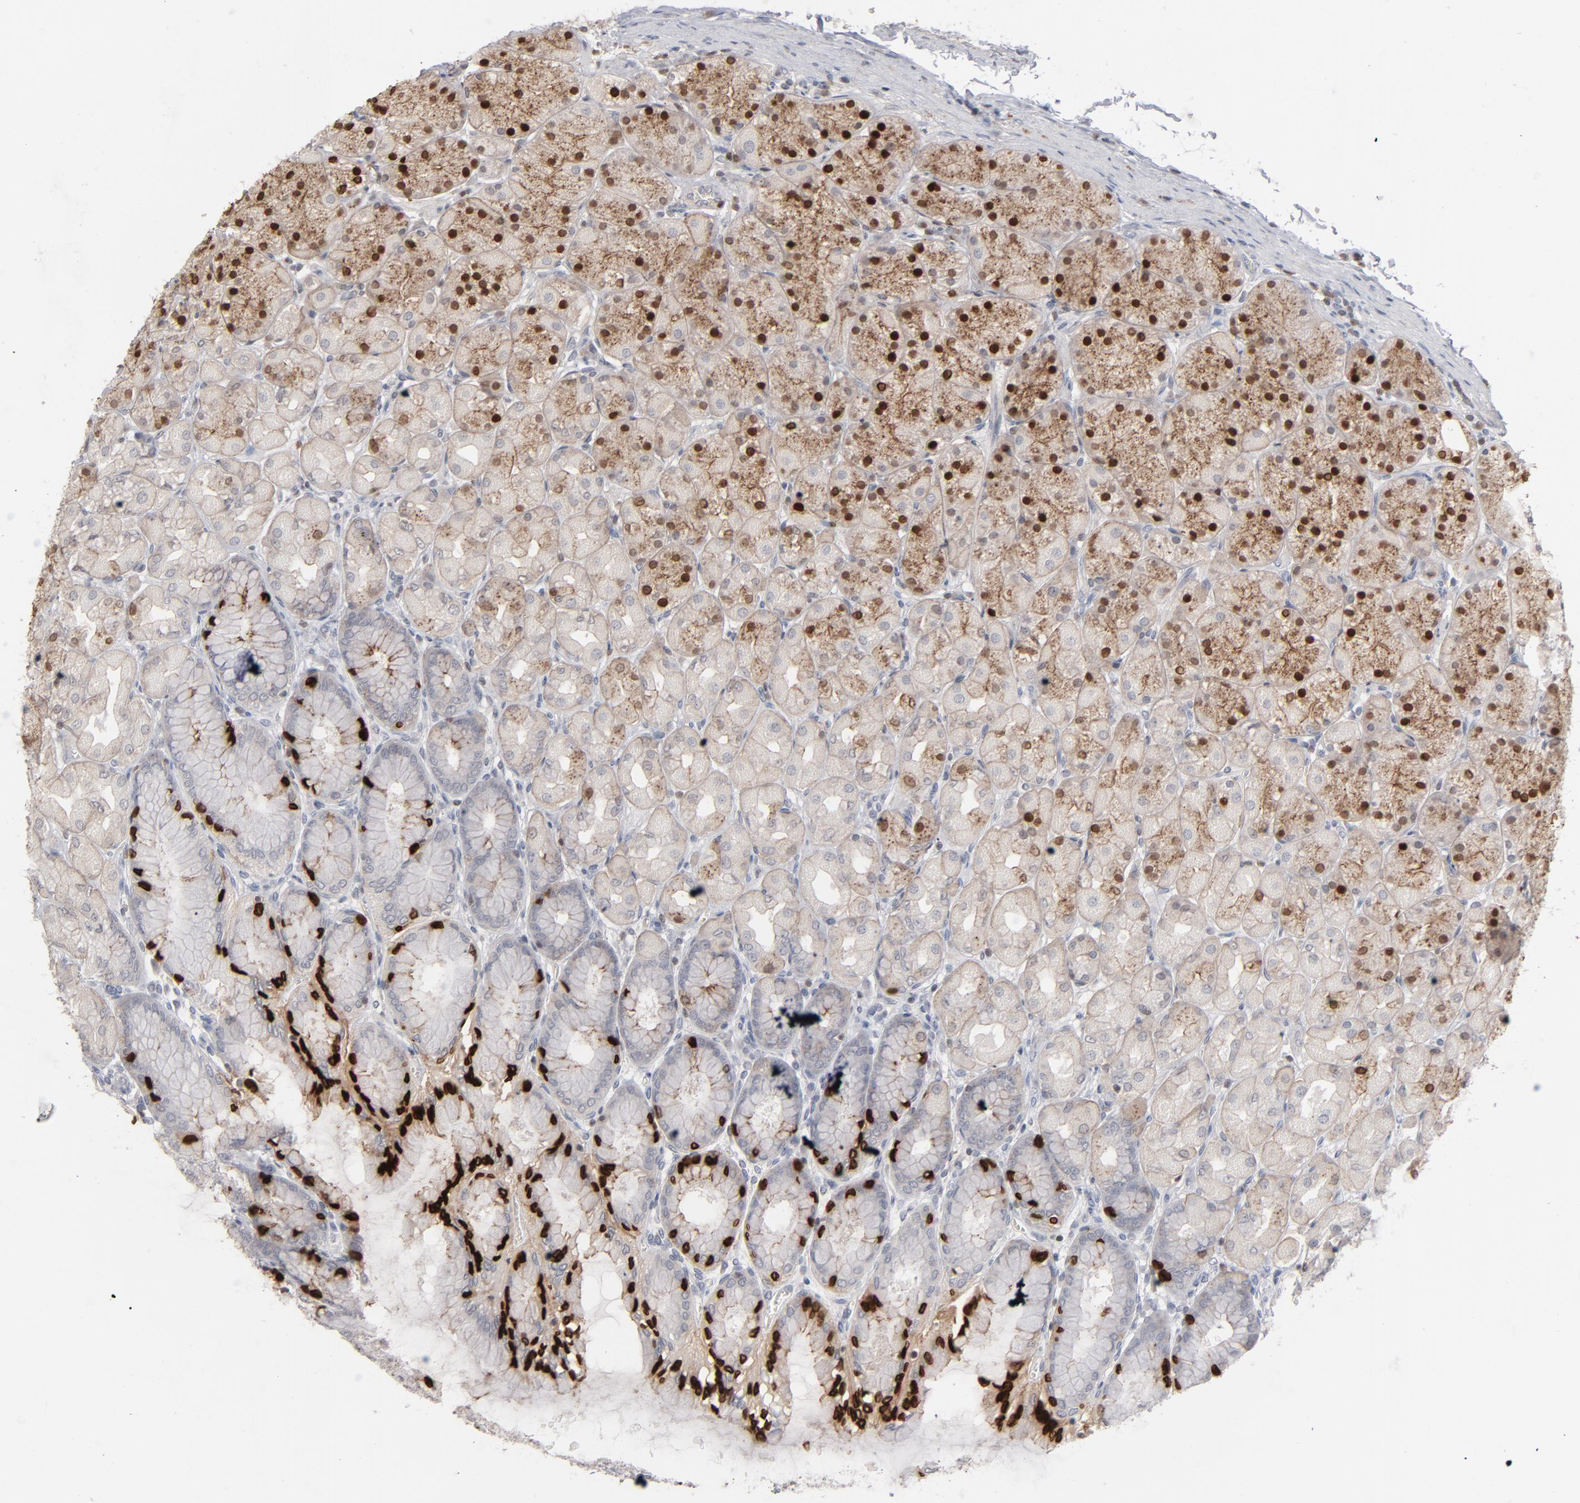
{"staining": {"intensity": "strong", "quantity": "<25%", "location": "cytoplasmic/membranous,nuclear"}, "tissue": "stomach", "cell_type": "Glandular cells", "image_type": "normal", "snomed": [{"axis": "morphology", "description": "Normal tissue, NOS"}, {"axis": "topography", "description": "Stomach, upper"}], "caption": "Human stomach stained for a protein (brown) reveals strong cytoplasmic/membranous,nuclear positive expression in approximately <25% of glandular cells.", "gene": "STAT4", "patient": {"sex": "female", "age": 56}}